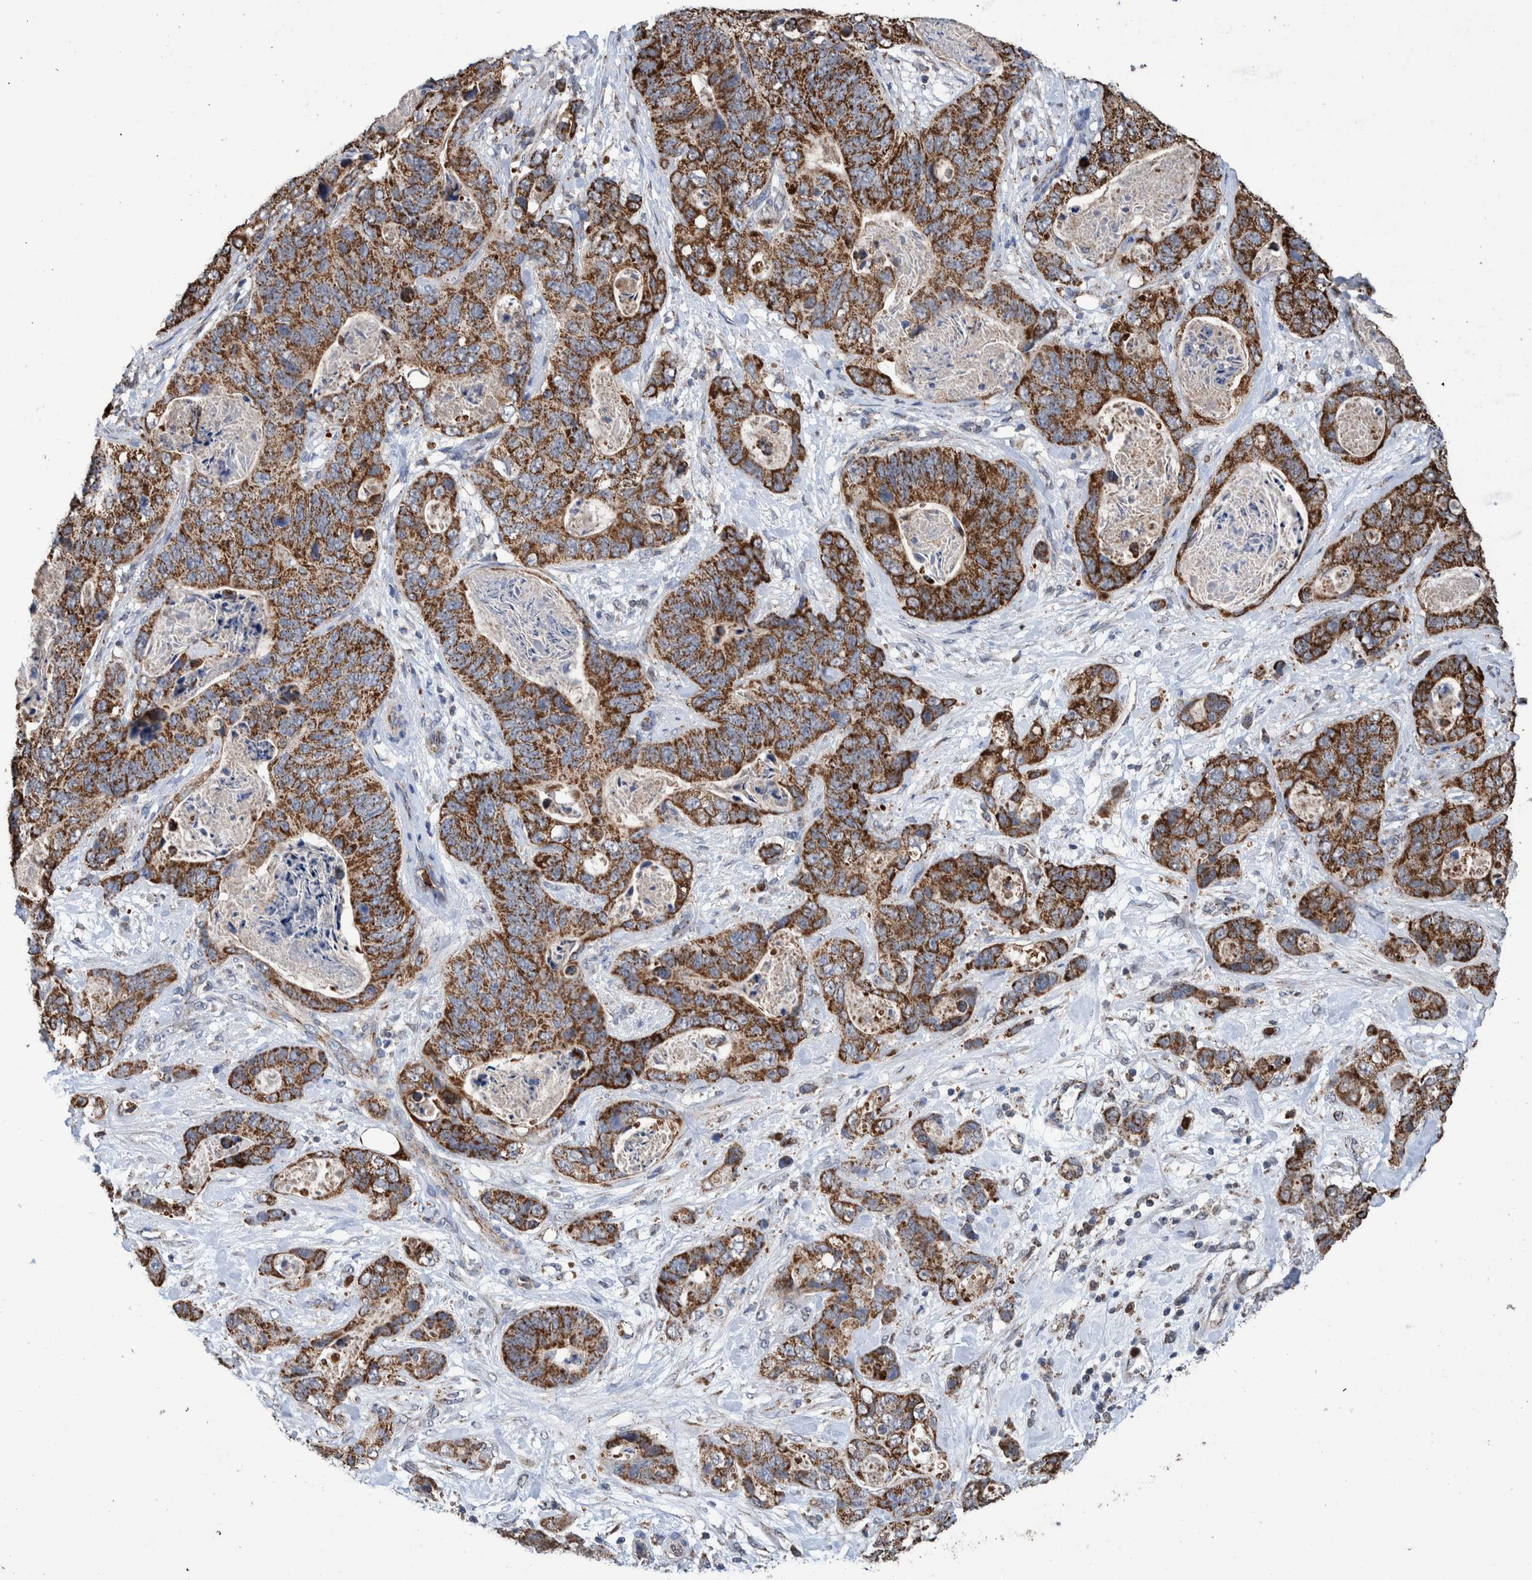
{"staining": {"intensity": "strong", "quantity": ">75%", "location": "cytoplasmic/membranous"}, "tissue": "stomach cancer", "cell_type": "Tumor cells", "image_type": "cancer", "snomed": [{"axis": "morphology", "description": "Normal tissue, NOS"}, {"axis": "morphology", "description": "Adenocarcinoma, NOS"}, {"axis": "topography", "description": "Stomach"}], "caption": "Immunohistochemical staining of human stomach cancer exhibits strong cytoplasmic/membranous protein staining in about >75% of tumor cells. The protein is stained brown, and the nuclei are stained in blue (DAB IHC with brightfield microscopy, high magnification).", "gene": "DECR1", "patient": {"sex": "female", "age": 89}}